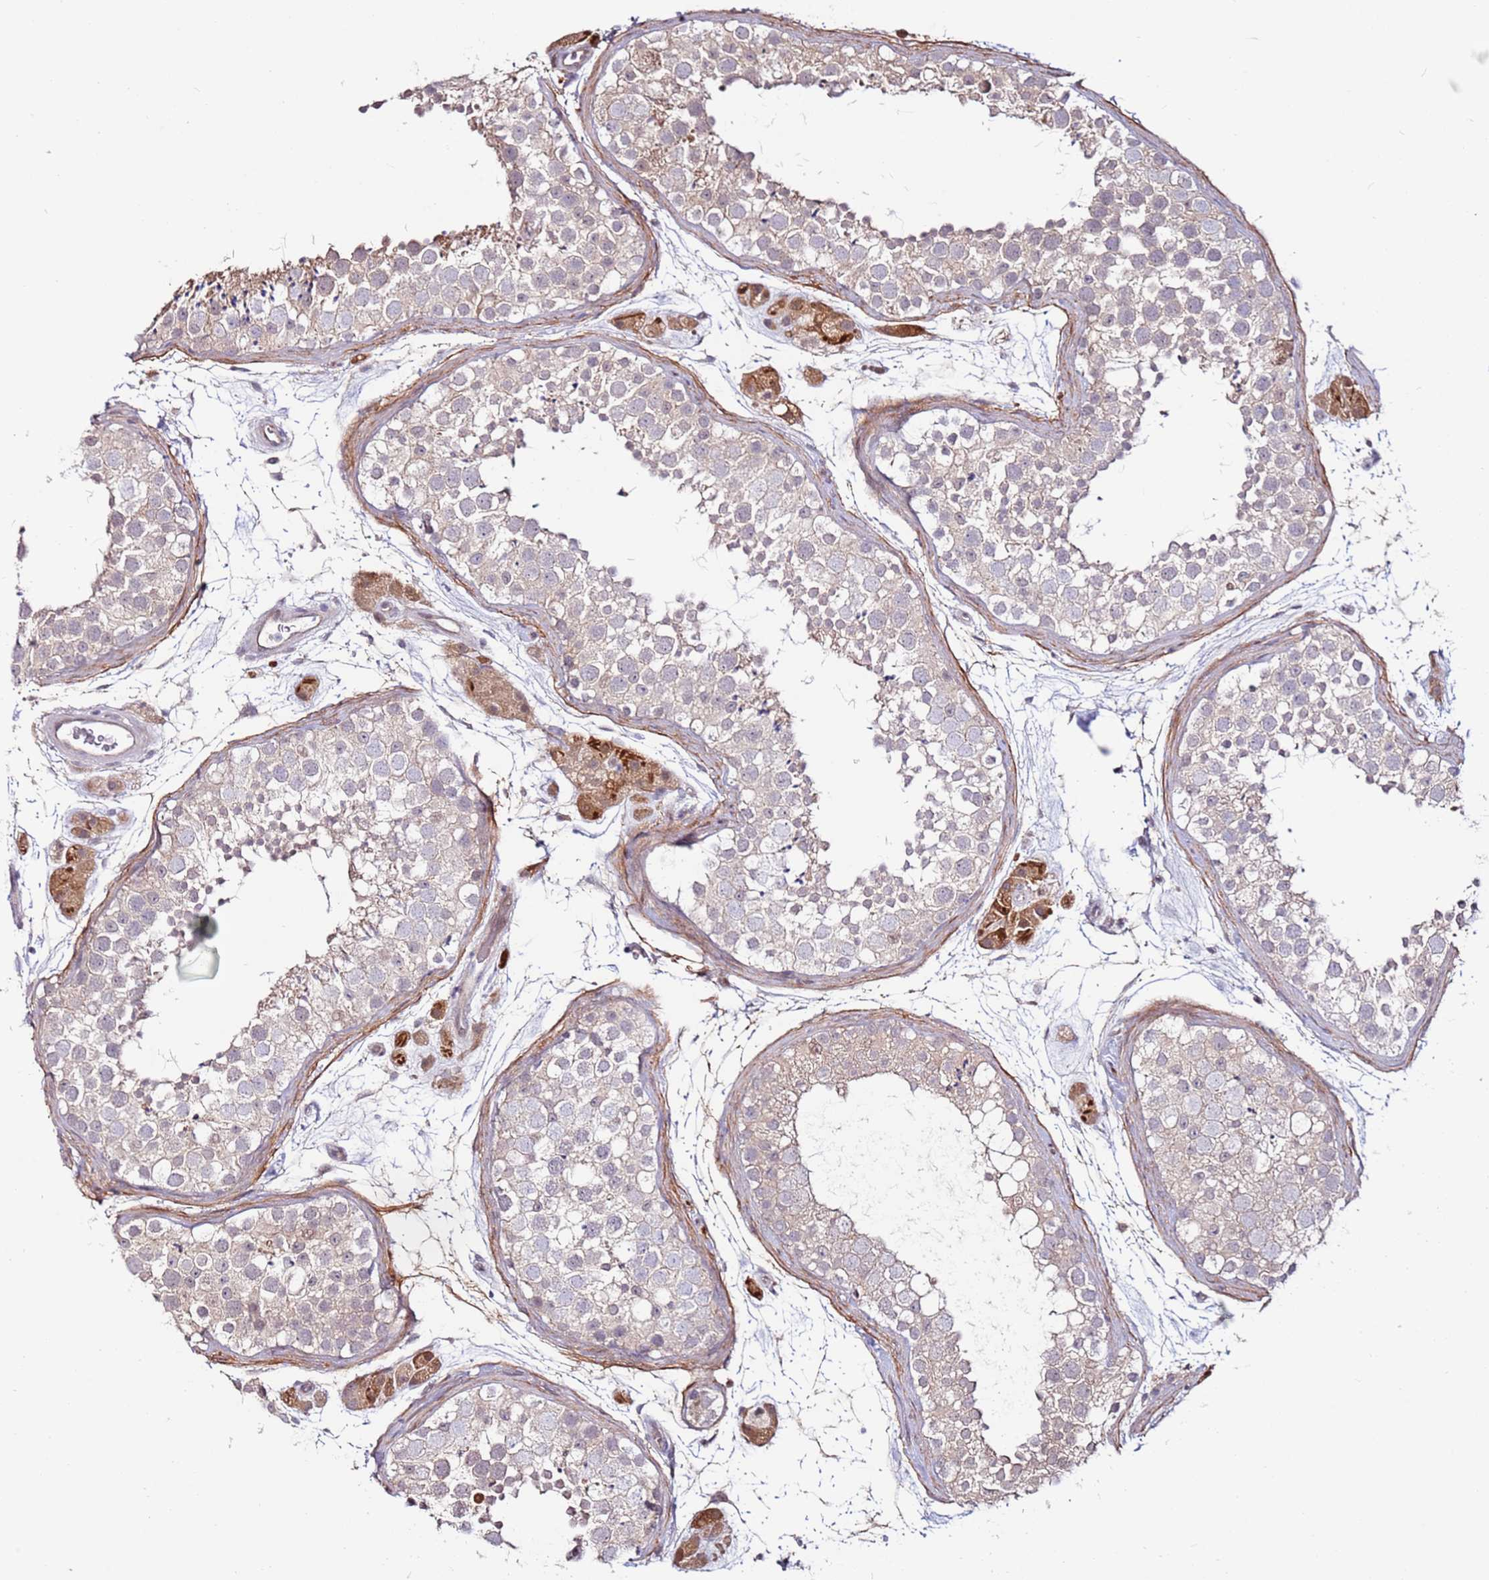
{"staining": {"intensity": "weak", "quantity": "25%-75%", "location": "cytoplasmic/membranous"}, "tissue": "testis", "cell_type": "Cells in seminiferous ducts", "image_type": "normal", "snomed": [{"axis": "morphology", "description": "Normal tissue, NOS"}, {"axis": "topography", "description": "Testis"}], "caption": "Protein staining of unremarkable testis demonstrates weak cytoplasmic/membranous expression in approximately 25%-75% of cells in seminiferous ducts.", "gene": "MTG2", "patient": {"sex": "male", "age": 41}}